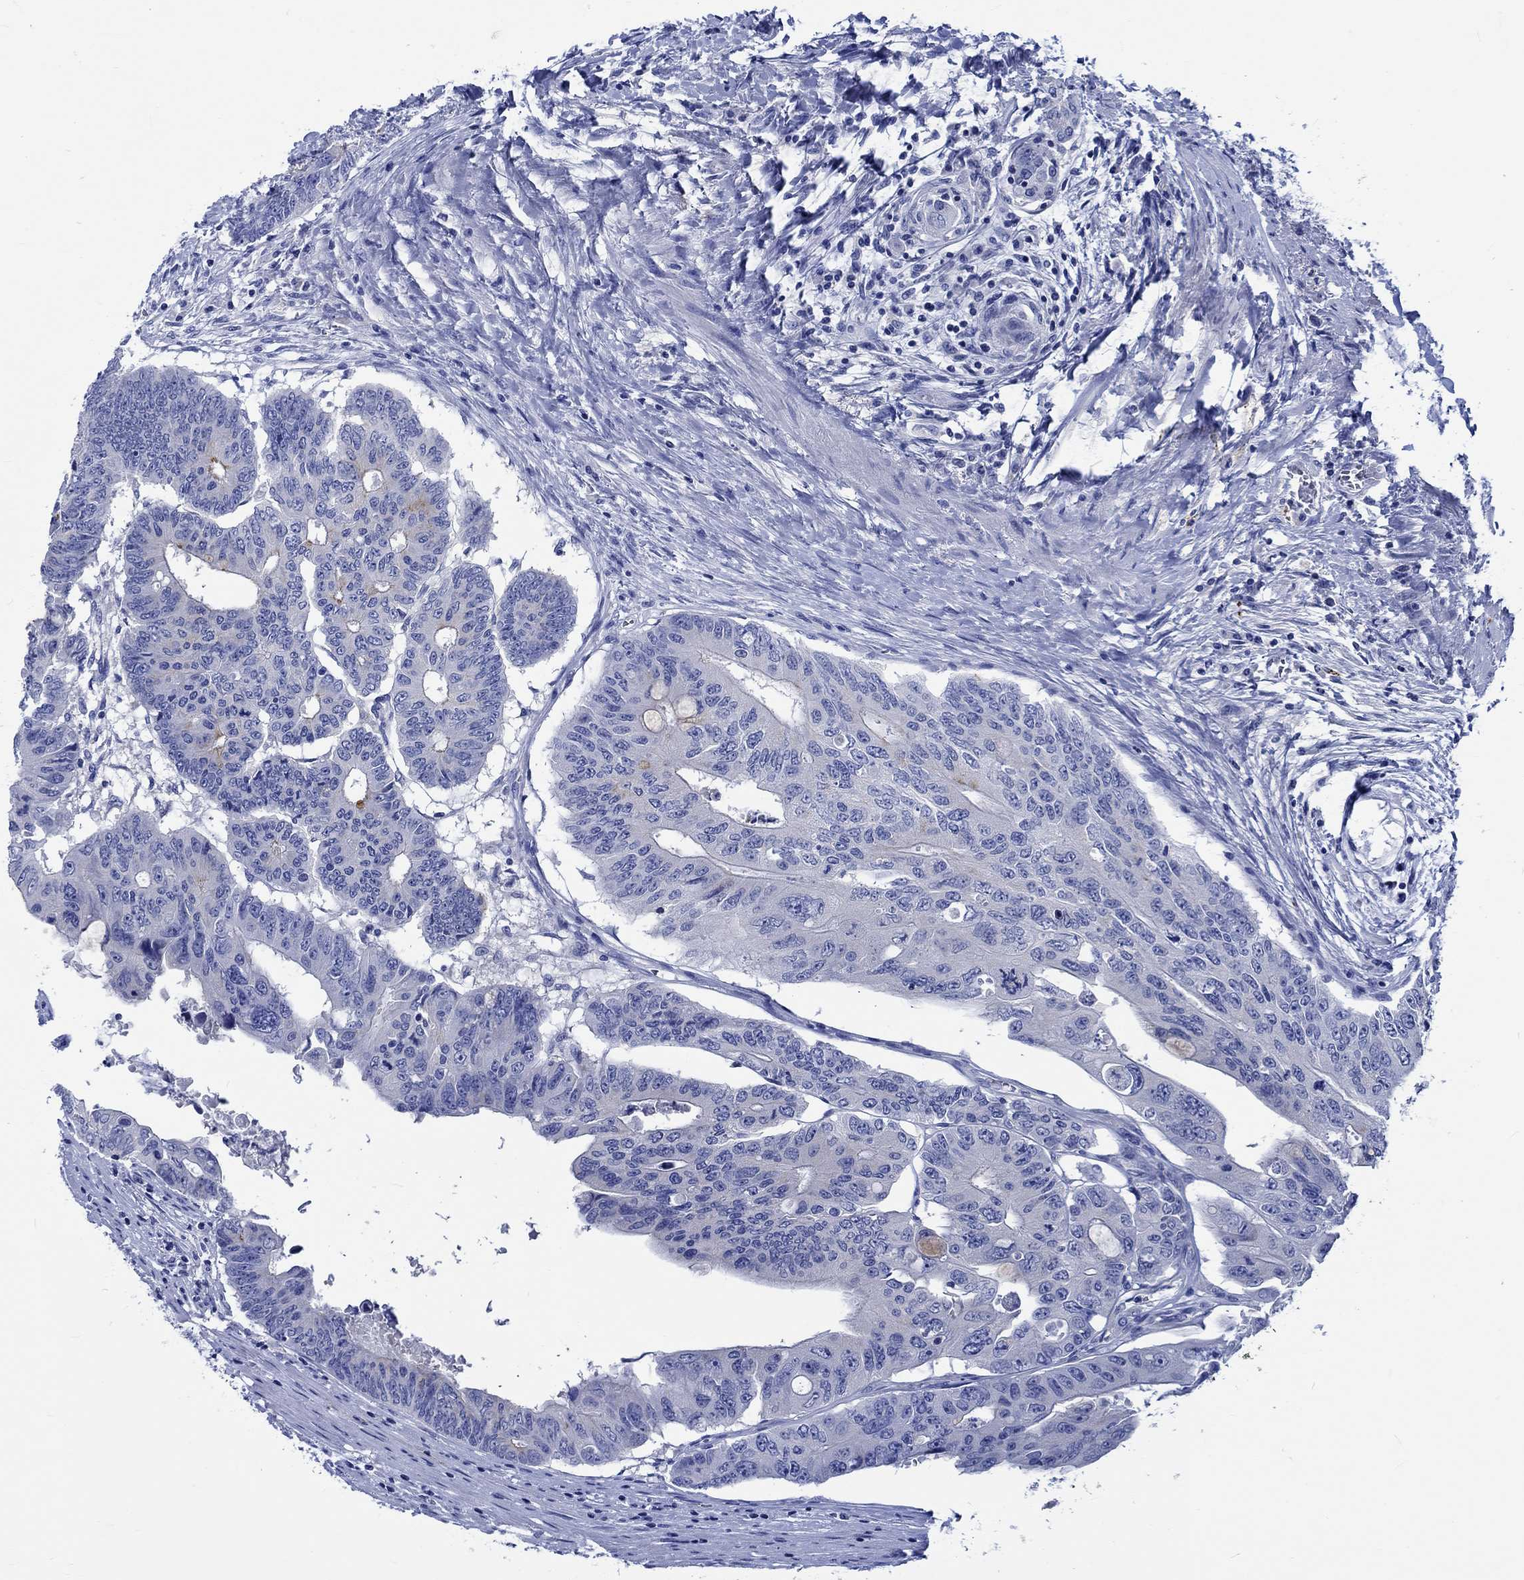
{"staining": {"intensity": "negative", "quantity": "none", "location": "none"}, "tissue": "colorectal cancer", "cell_type": "Tumor cells", "image_type": "cancer", "snomed": [{"axis": "morphology", "description": "Adenocarcinoma, NOS"}, {"axis": "topography", "description": "Rectum"}], "caption": "Immunohistochemistry image of colorectal cancer (adenocarcinoma) stained for a protein (brown), which shows no staining in tumor cells.", "gene": "PTPRN2", "patient": {"sex": "male", "age": 59}}